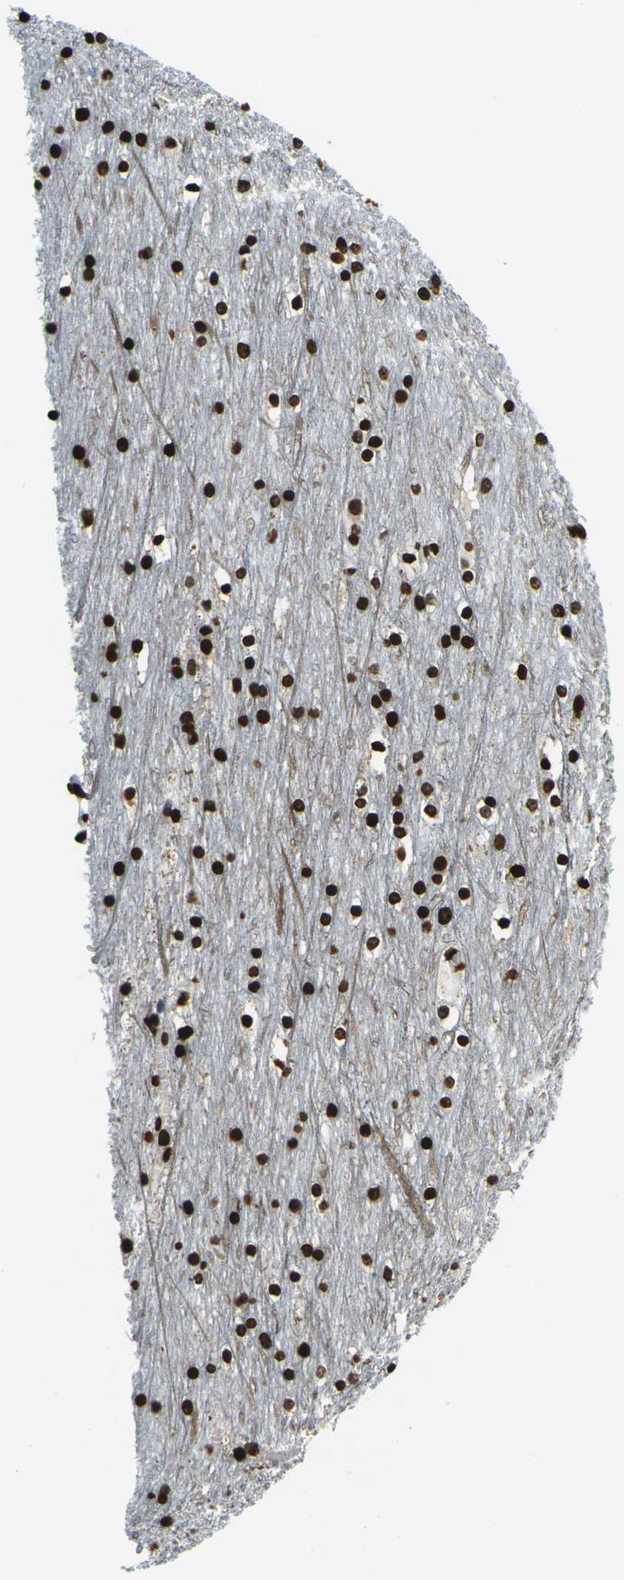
{"staining": {"intensity": "strong", "quantity": ">75%", "location": "nuclear"}, "tissue": "cerebral cortex", "cell_type": "Endothelial cells", "image_type": "normal", "snomed": [{"axis": "morphology", "description": "Normal tissue, NOS"}, {"axis": "topography", "description": "Cerebral cortex"}], "caption": "A high-resolution micrograph shows IHC staining of normal cerebral cortex, which reveals strong nuclear expression in about >75% of endothelial cells.", "gene": "H1", "patient": {"sex": "male", "age": 45}}